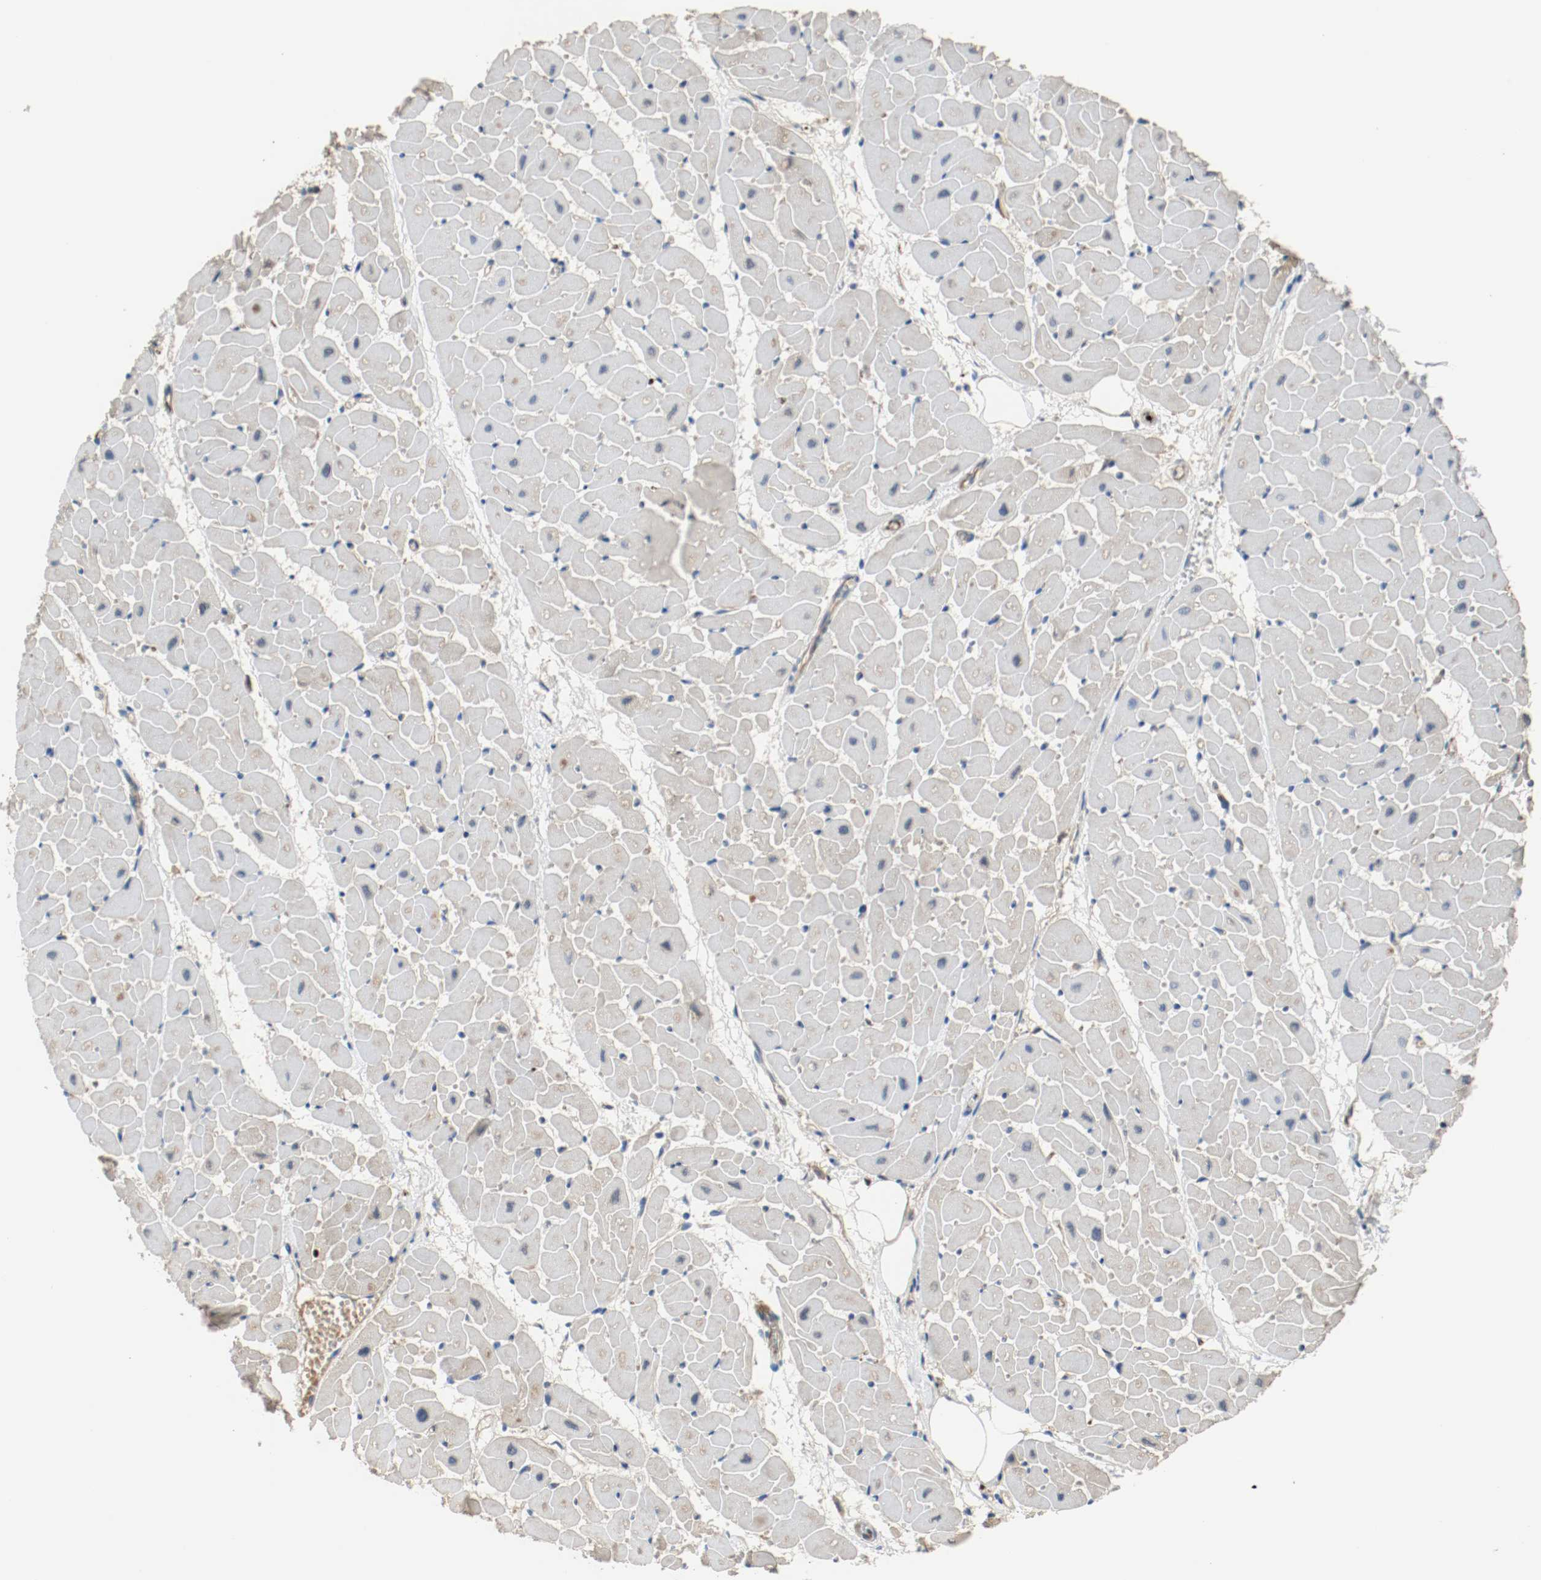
{"staining": {"intensity": "negative", "quantity": "none", "location": "none"}, "tissue": "heart muscle", "cell_type": "Cardiomyocytes", "image_type": "normal", "snomed": [{"axis": "morphology", "description": "Normal tissue, NOS"}, {"axis": "topography", "description": "Heart"}], "caption": "DAB immunohistochemical staining of normal heart muscle exhibits no significant staining in cardiomyocytes.", "gene": "BLK", "patient": {"sex": "female", "age": 19}}